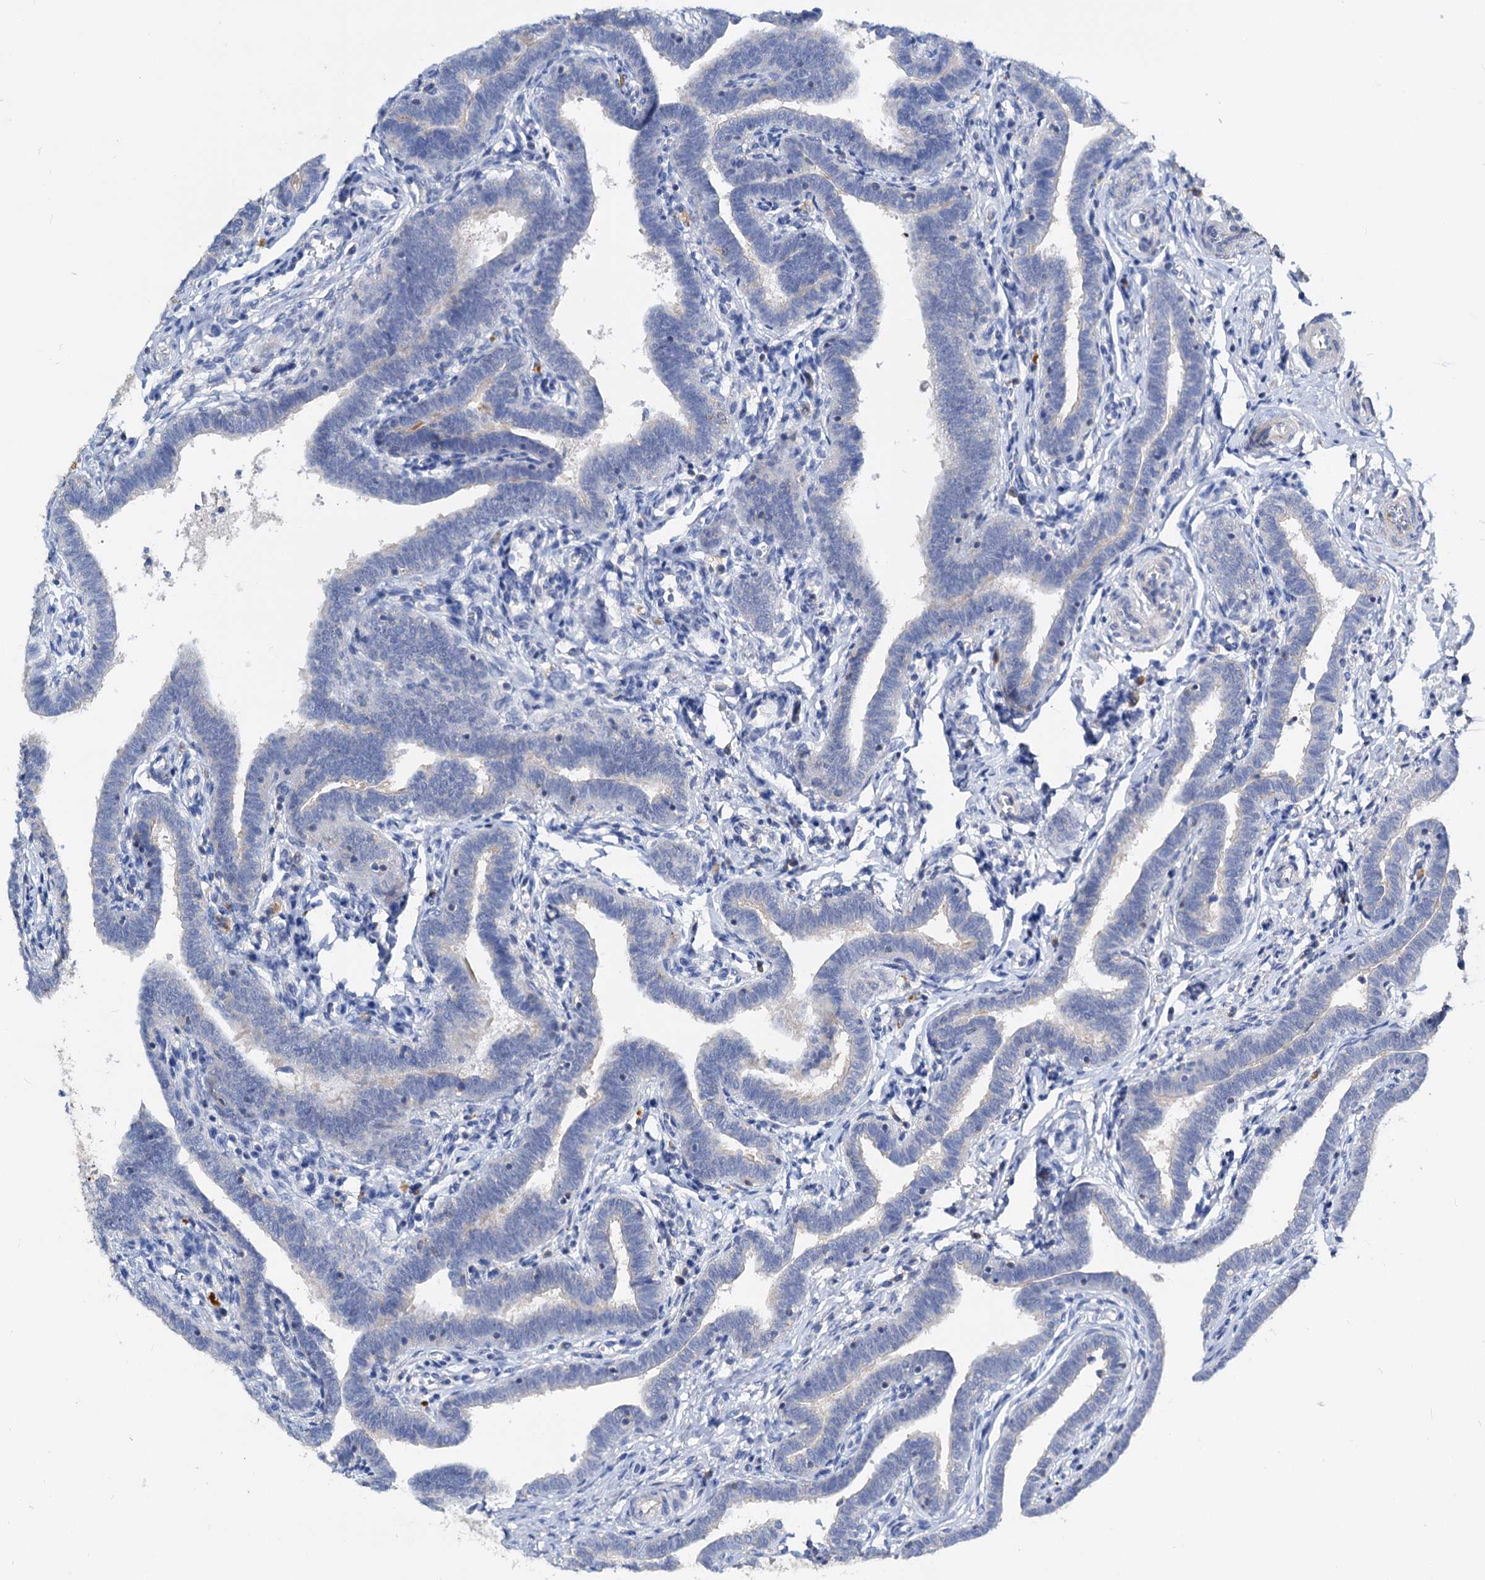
{"staining": {"intensity": "weak", "quantity": "<25%", "location": "cytoplasmic/membranous"}, "tissue": "fallopian tube", "cell_type": "Glandular cells", "image_type": "normal", "snomed": [{"axis": "morphology", "description": "Normal tissue, NOS"}, {"axis": "topography", "description": "Fallopian tube"}], "caption": "IHC micrograph of benign fallopian tube: human fallopian tube stained with DAB (3,3'-diaminobenzidine) demonstrates no significant protein expression in glandular cells.", "gene": "ACY3", "patient": {"sex": "female", "age": 36}}